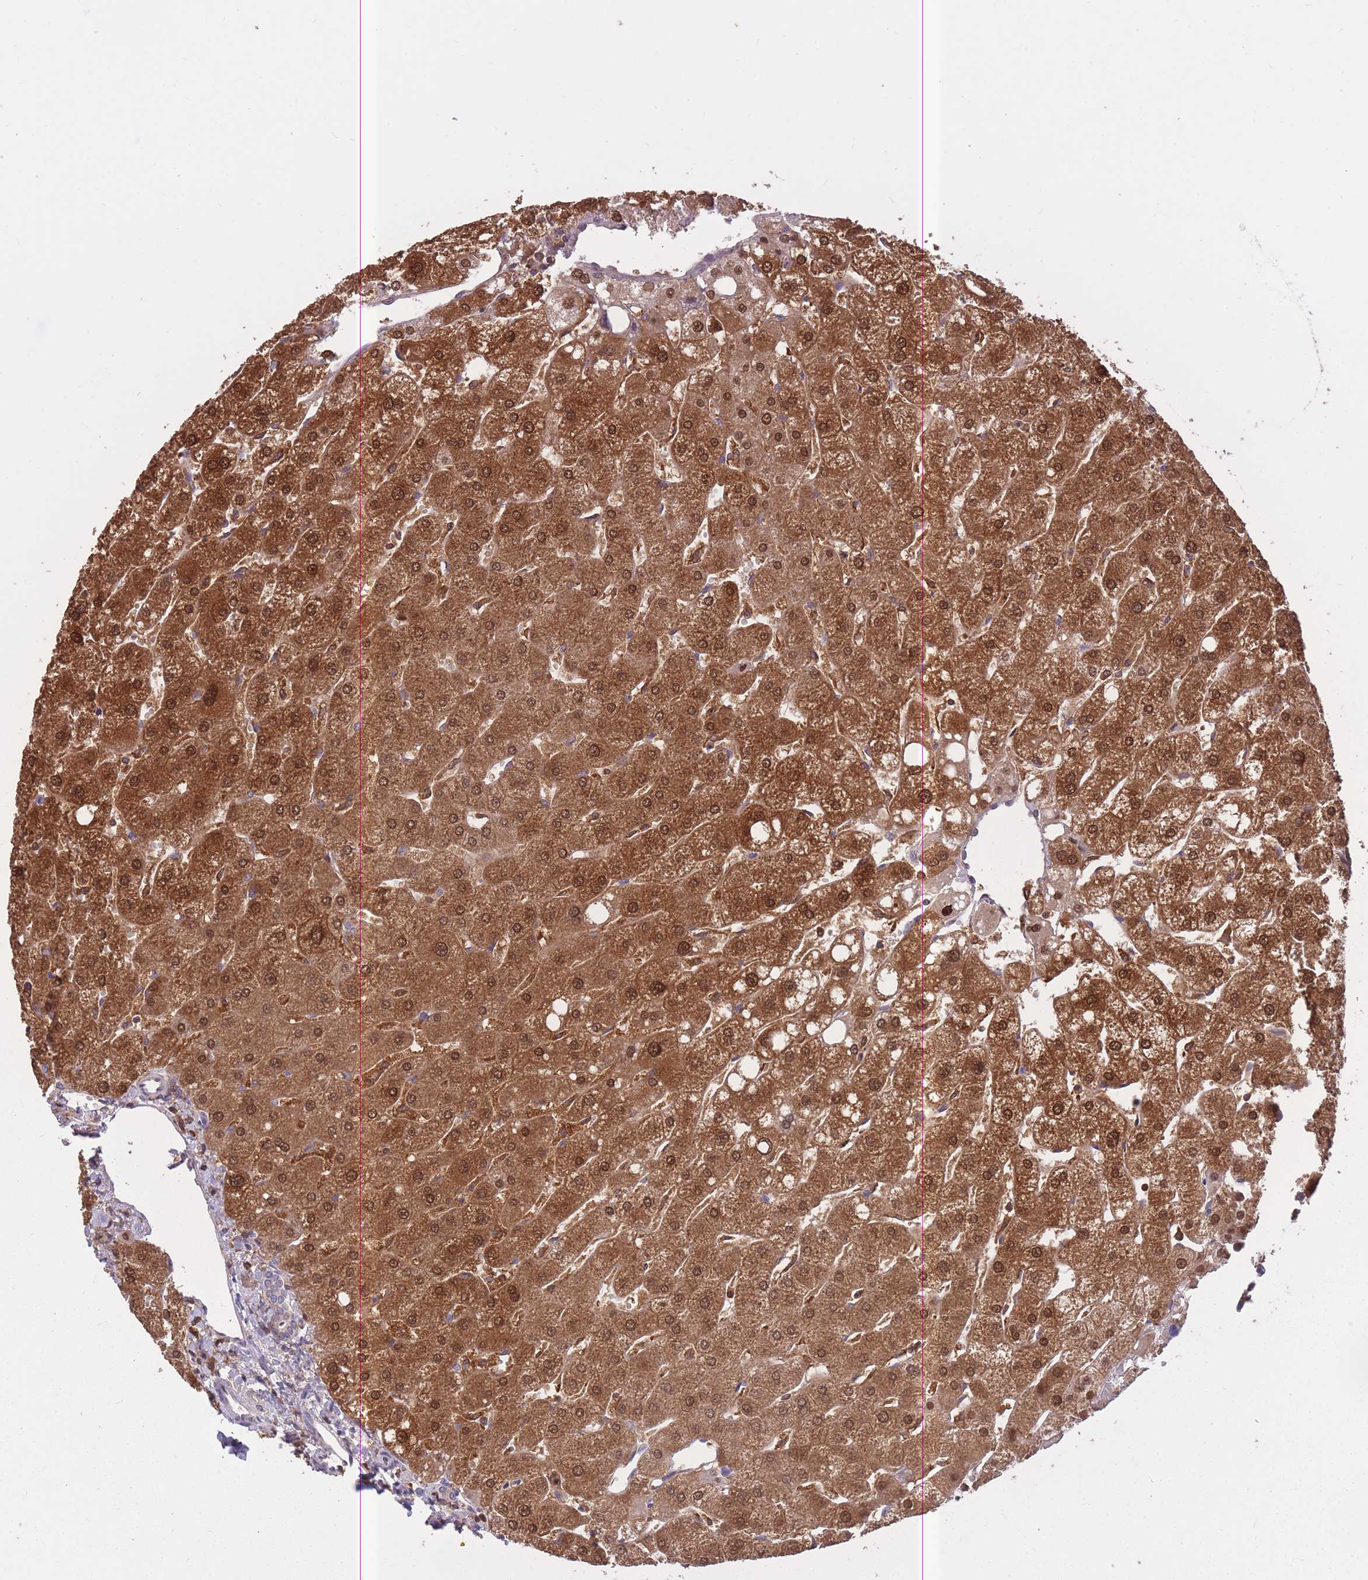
{"staining": {"intensity": "negative", "quantity": "none", "location": "none"}, "tissue": "liver", "cell_type": "Cholangiocytes", "image_type": "normal", "snomed": [{"axis": "morphology", "description": "Normal tissue, NOS"}, {"axis": "topography", "description": "Liver"}], "caption": "Normal liver was stained to show a protein in brown. There is no significant positivity in cholangiocytes. (DAB (3,3'-diaminobenzidine) immunohistochemistry with hematoxylin counter stain).", "gene": "GMIP", "patient": {"sex": "male", "age": 67}}